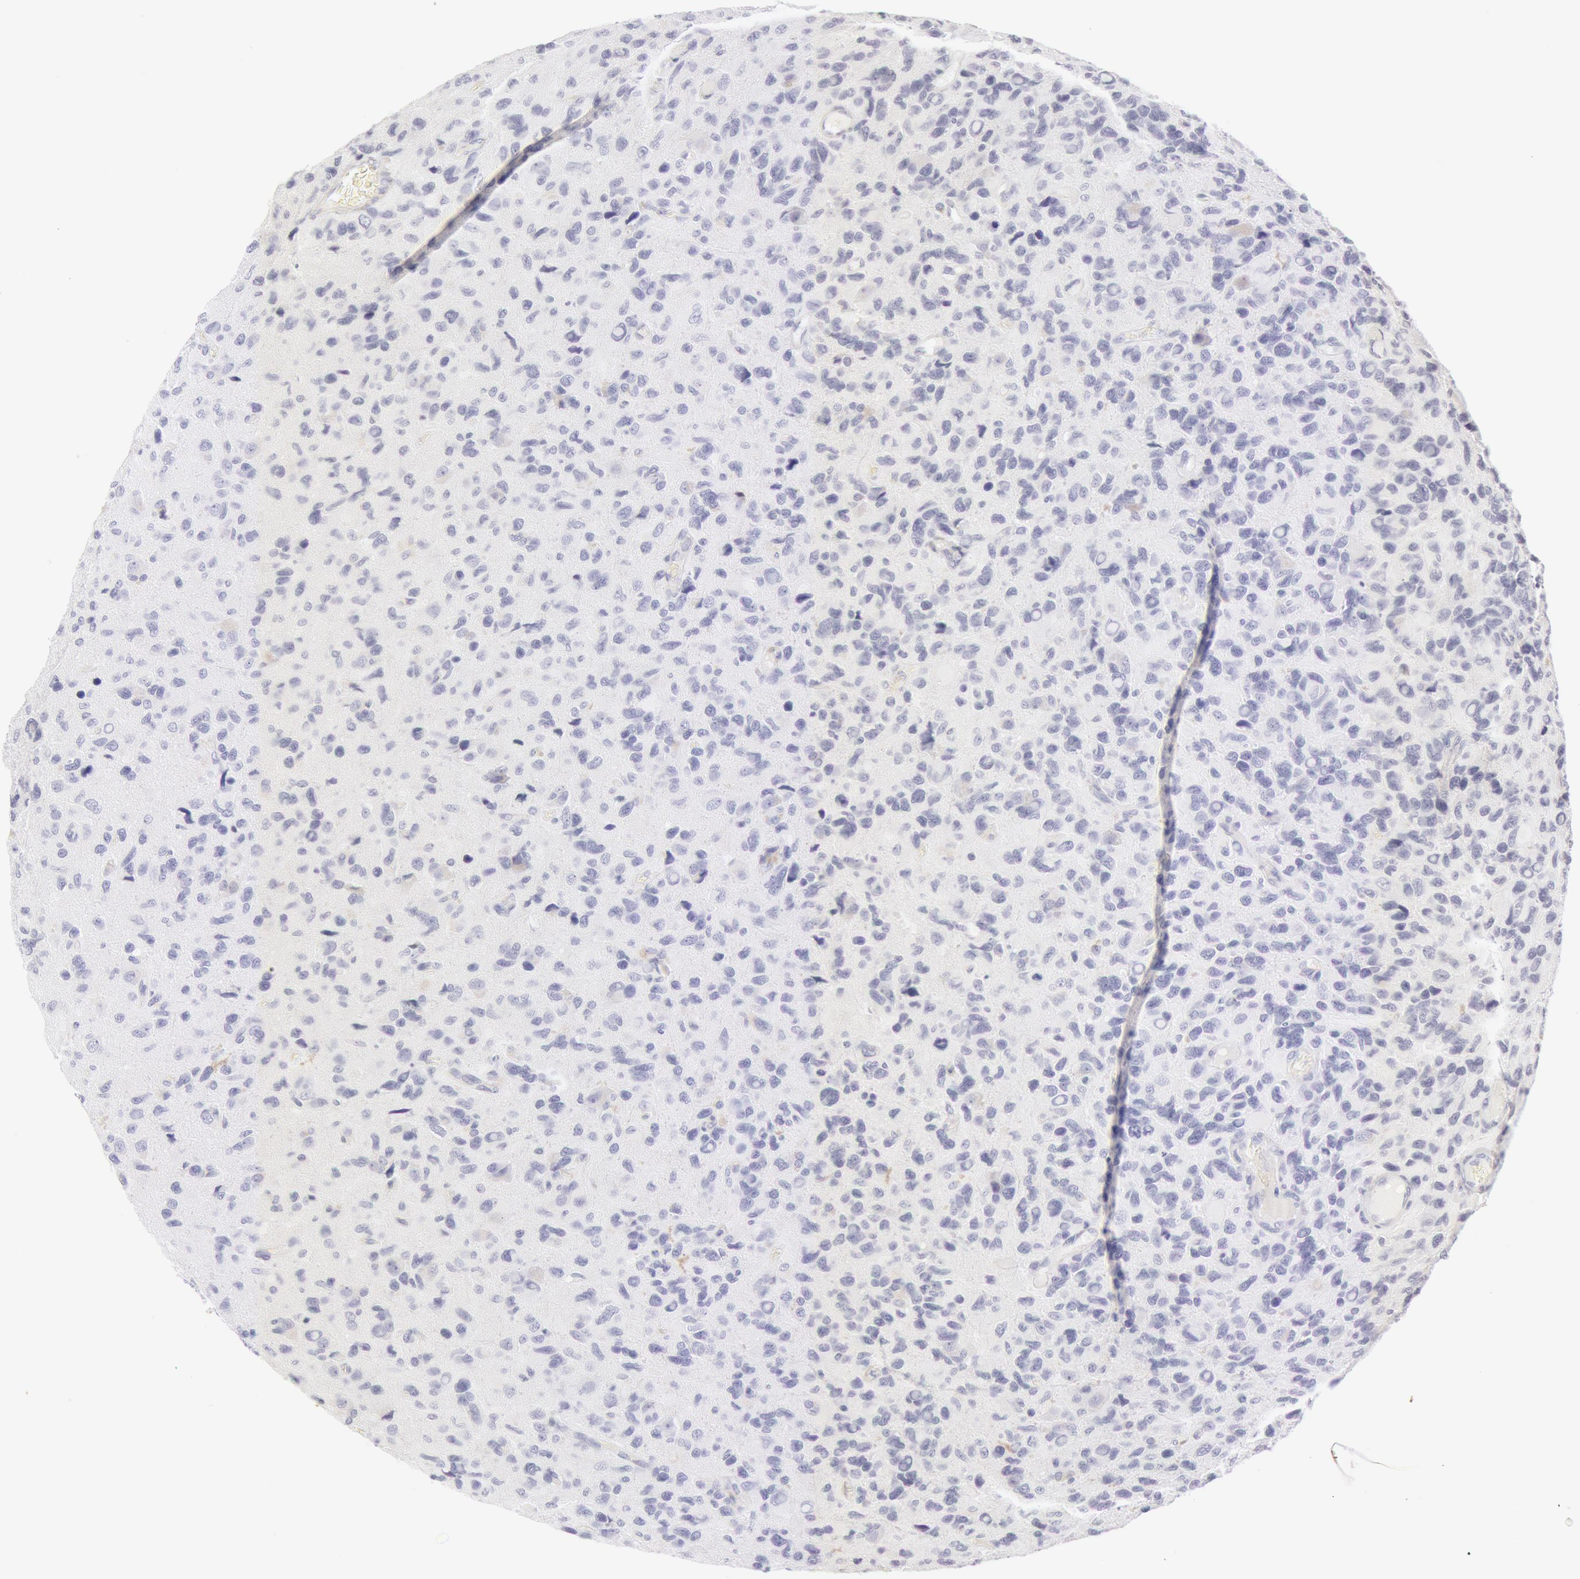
{"staining": {"intensity": "negative", "quantity": "none", "location": "none"}, "tissue": "glioma", "cell_type": "Tumor cells", "image_type": "cancer", "snomed": [{"axis": "morphology", "description": "Glioma, malignant, High grade"}, {"axis": "topography", "description": "Brain"}], "caption": "This is a image of immunohistochemistry (IHC) staining of glioma, which shows no expression in tumor cells.", "gene": "KRT8", "patient": {"sex": "male", "age": 77}}